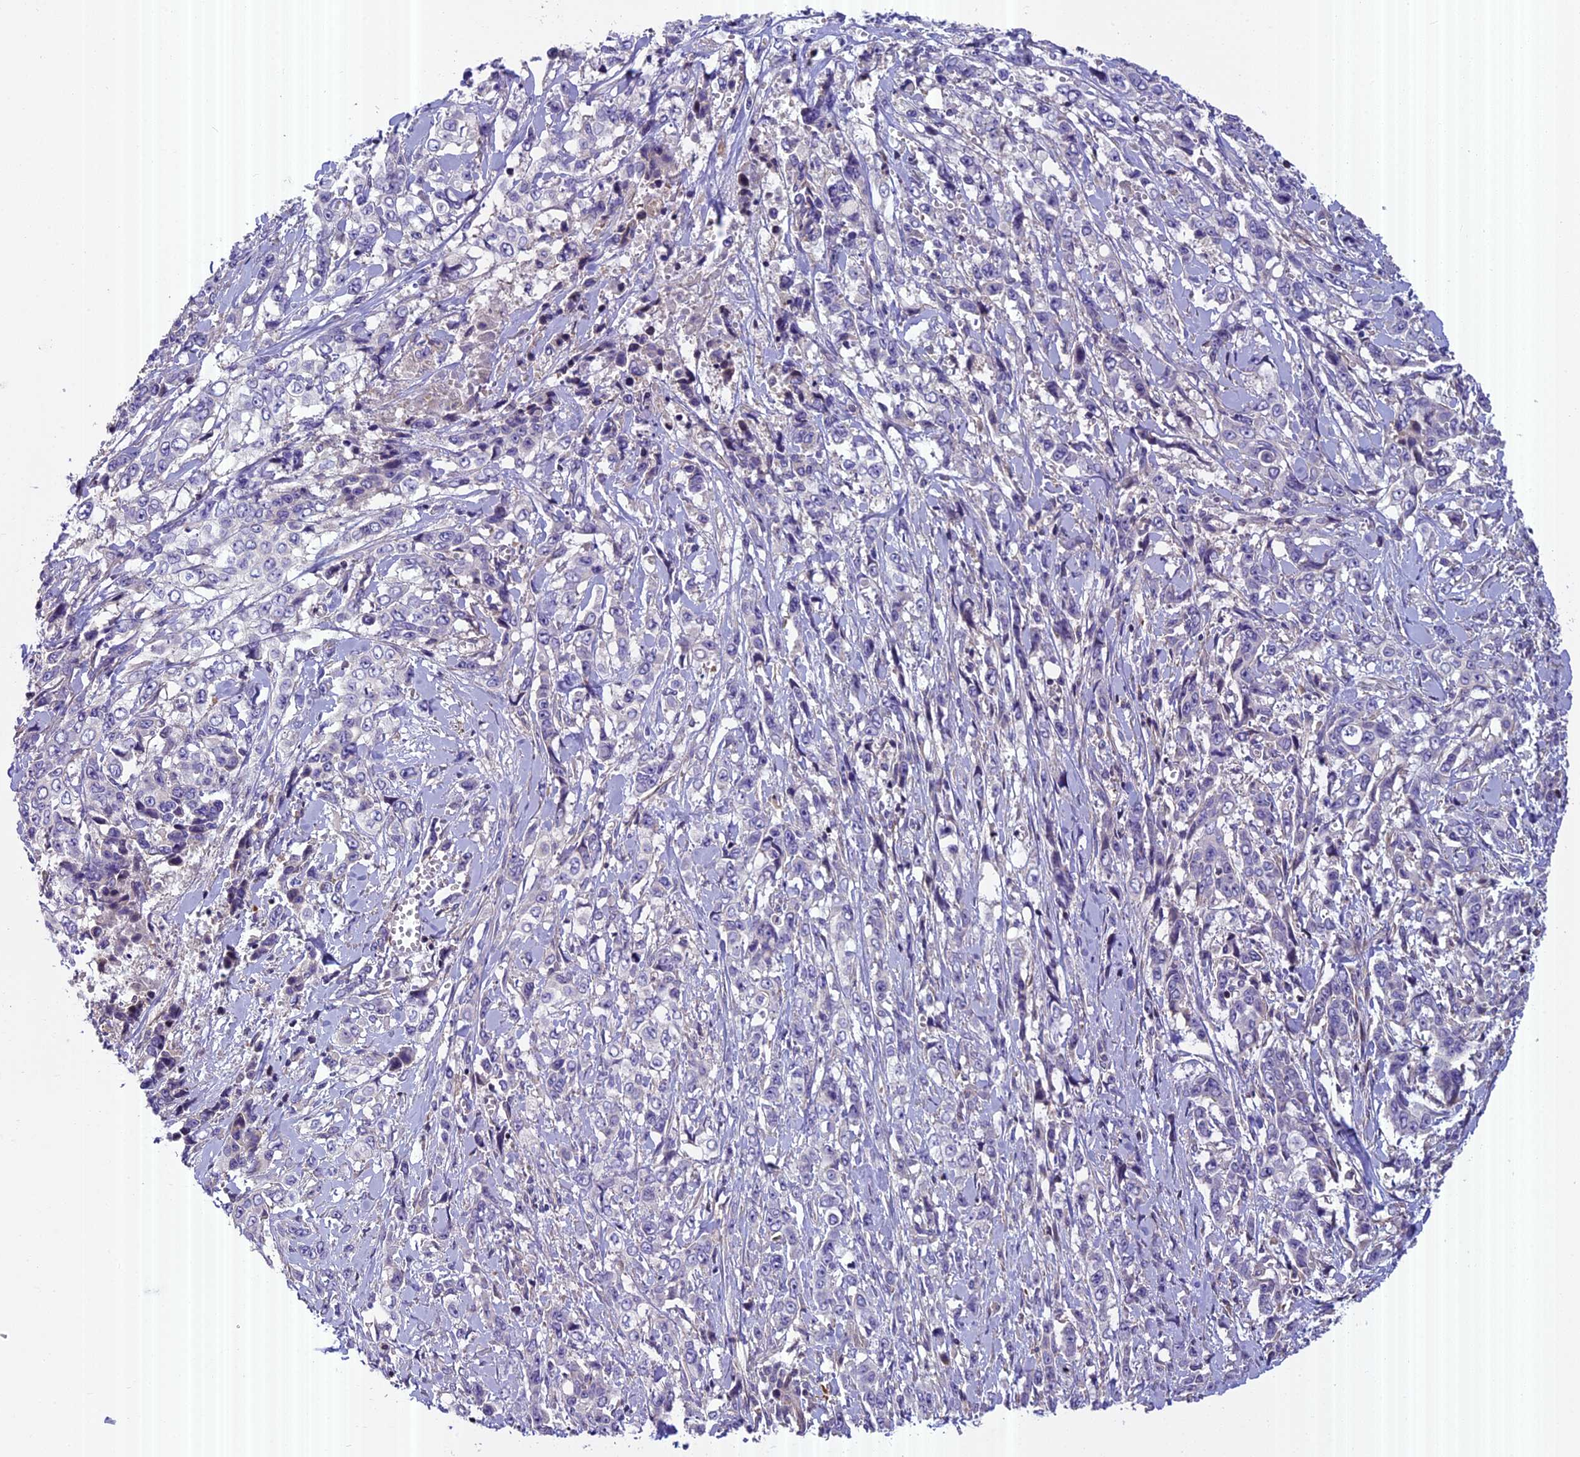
{"staining": {"intensity": "negative", "quantity": "none", "location": "none"}, "tissue": "stomach cancer", "cell_type": "Tumor cells", "image_type": "cancer", "snomed": [{"axis": "morphology", "description": "Adenocarcinoma, NOS"}, {"axis": "topography", "description": "Stomach, upper"}], "caption": "IHC histopathology image of neoplastic tissue: human stomach cancer (adenocarcinoma) stained with DAB (3,3'-diaminobenzidine) demonstrates no significant protein staining in tumor cells.", "gene": "FAM98C", "patient": {"sex": "male", "age": 62}}